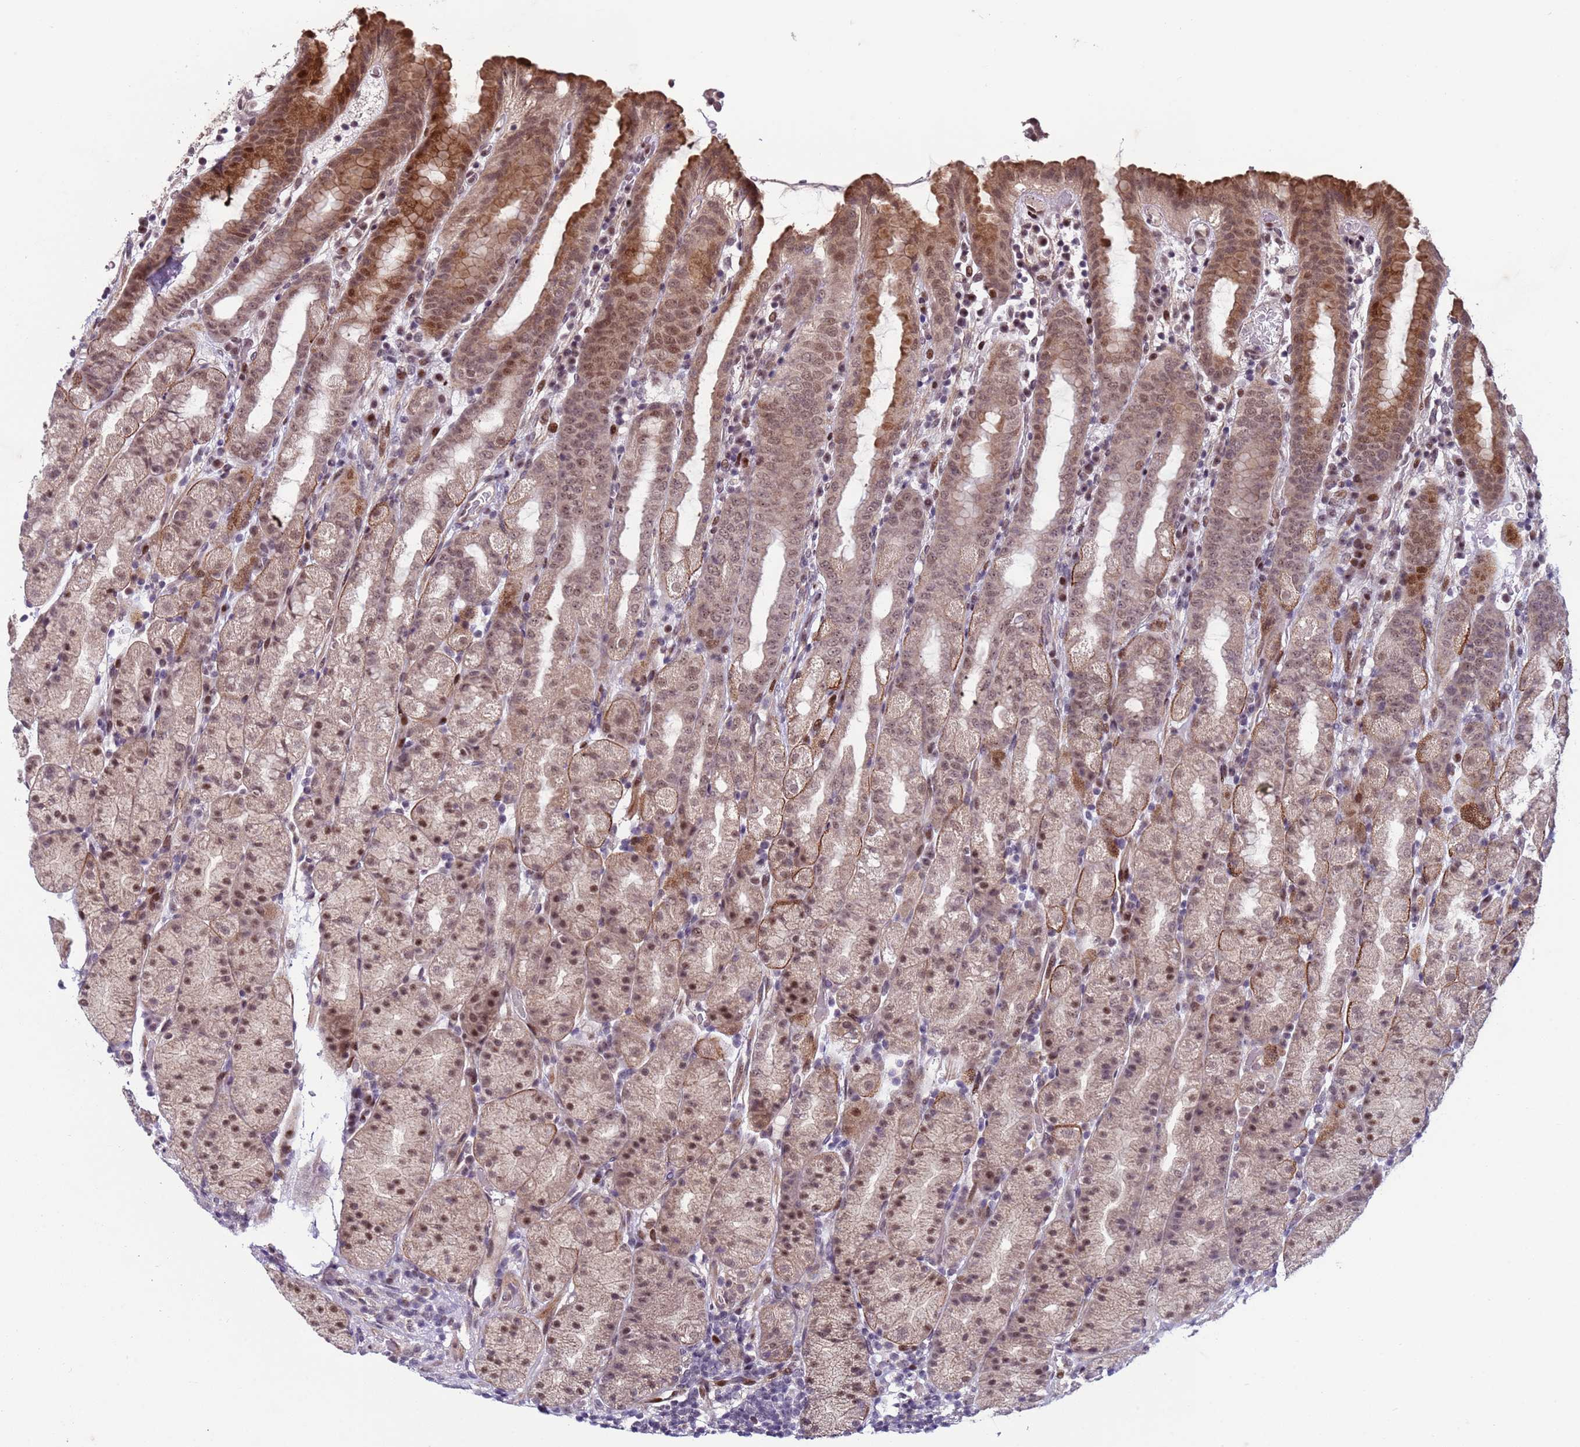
{"staining": {"intensity": "moderate", "quantity": ">75%", "location": "cytoplasmic/membranous,nuclear"}, "tissue": "stomach", "cell_type": "Glandular cells", "image_type": "normal", "snomed": [{"axis": "morphology", "description": "Normal tissue, NOS"}, {"axis": "topography", "description": "Stomach, upper"}, {"axis": "topography", "description": "Stomach, lower"}, {"axis": "topography", "description": "Small intestine"}], "caption": "Immunohistochemistry (IHC) photomicrograph of unremarkable stomach: human stomach stained using immunohistochemistry reveals medium levels of moderate protein expression localized specifically in the cytoplasmic/membranous,nuclear of glandular cells, appearing as a cytoplasmic/membranous,nuclear brown color.", "gene": "SHC3", "patient": {"sex": "male", "age": 68}}